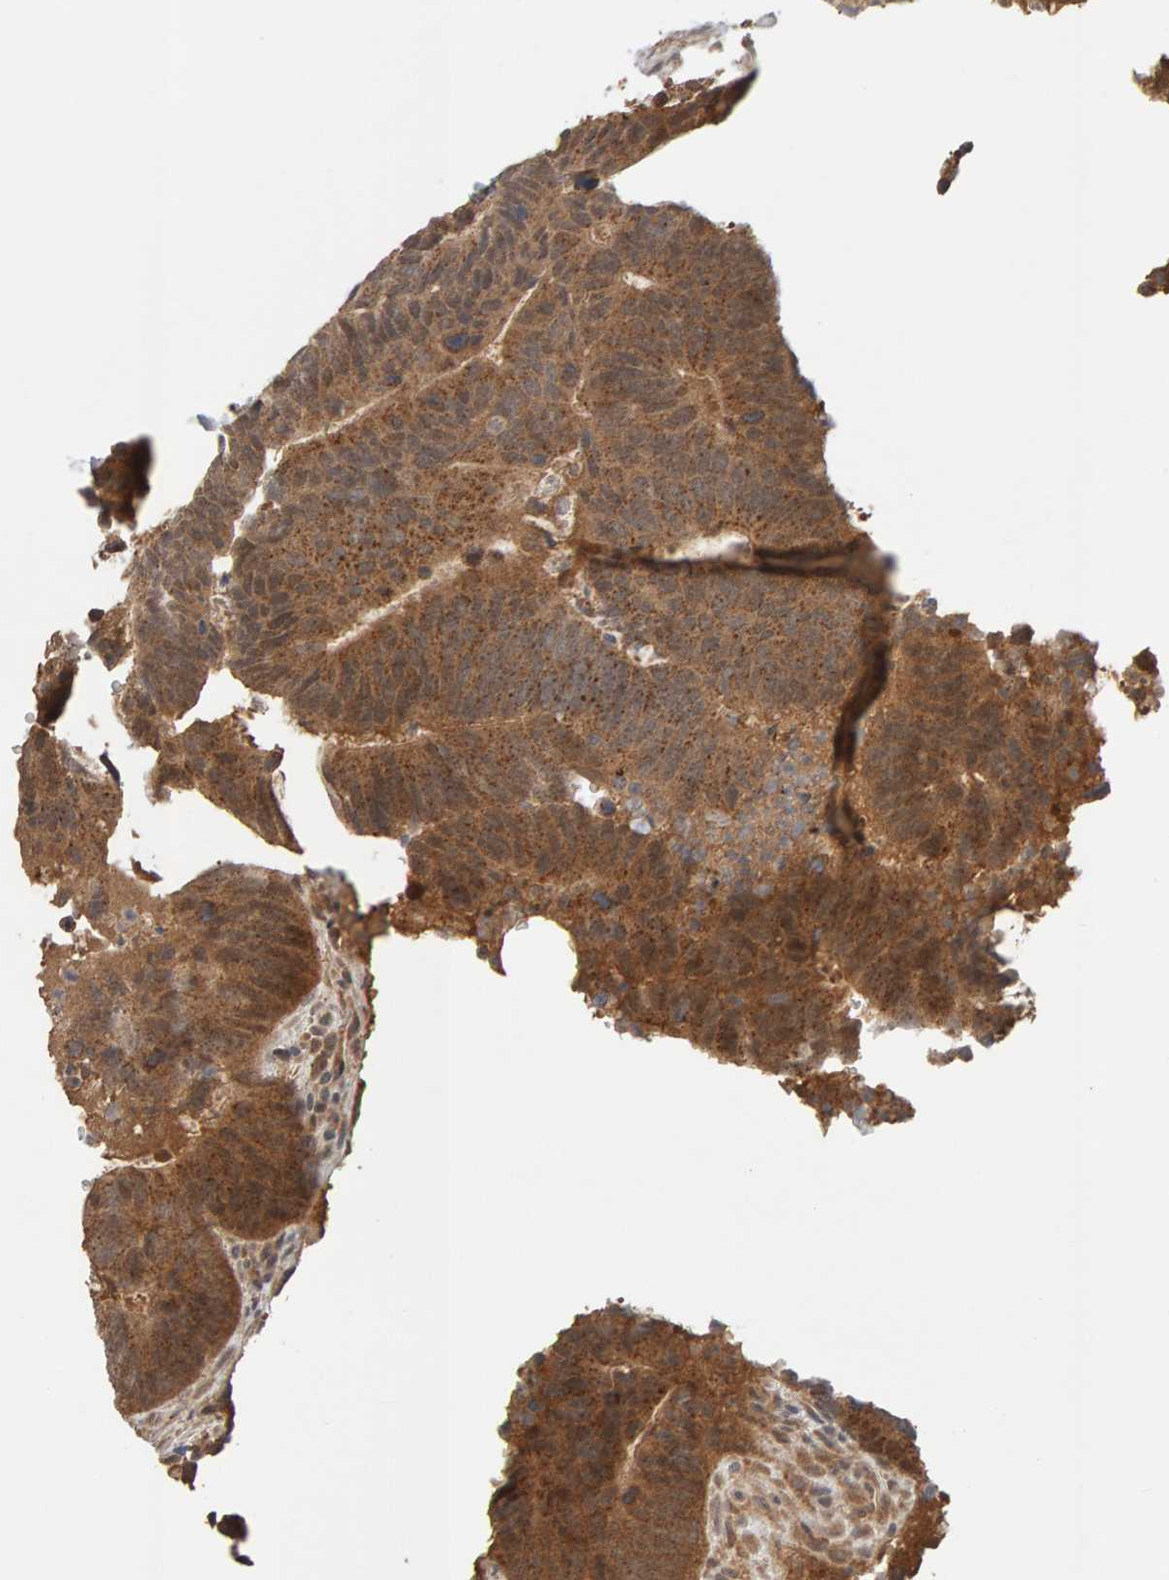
{"staining": {"intensity": "moderate", "quantity": ">75%", "location": "cytoplasmic/membranous"}, "tissue": "colorectal cancer", "cell_type": "Tumor cells", "image_type": "cancer", "snomed": [{"axis": "morphology", "description": "Adenocarcinoma, NOS"}, {"axis": "topography", "description": "Colon"}], "caption": "Immunohistochemistry (IHC) of colorectal cancer (adenocarcinoma) displays medium levels of moderate cytoplasmic/membranous positivity in about >75% of tumor cells.", "gene": "DNAJC7", "patient": {"sex": "male", "age": 56}}